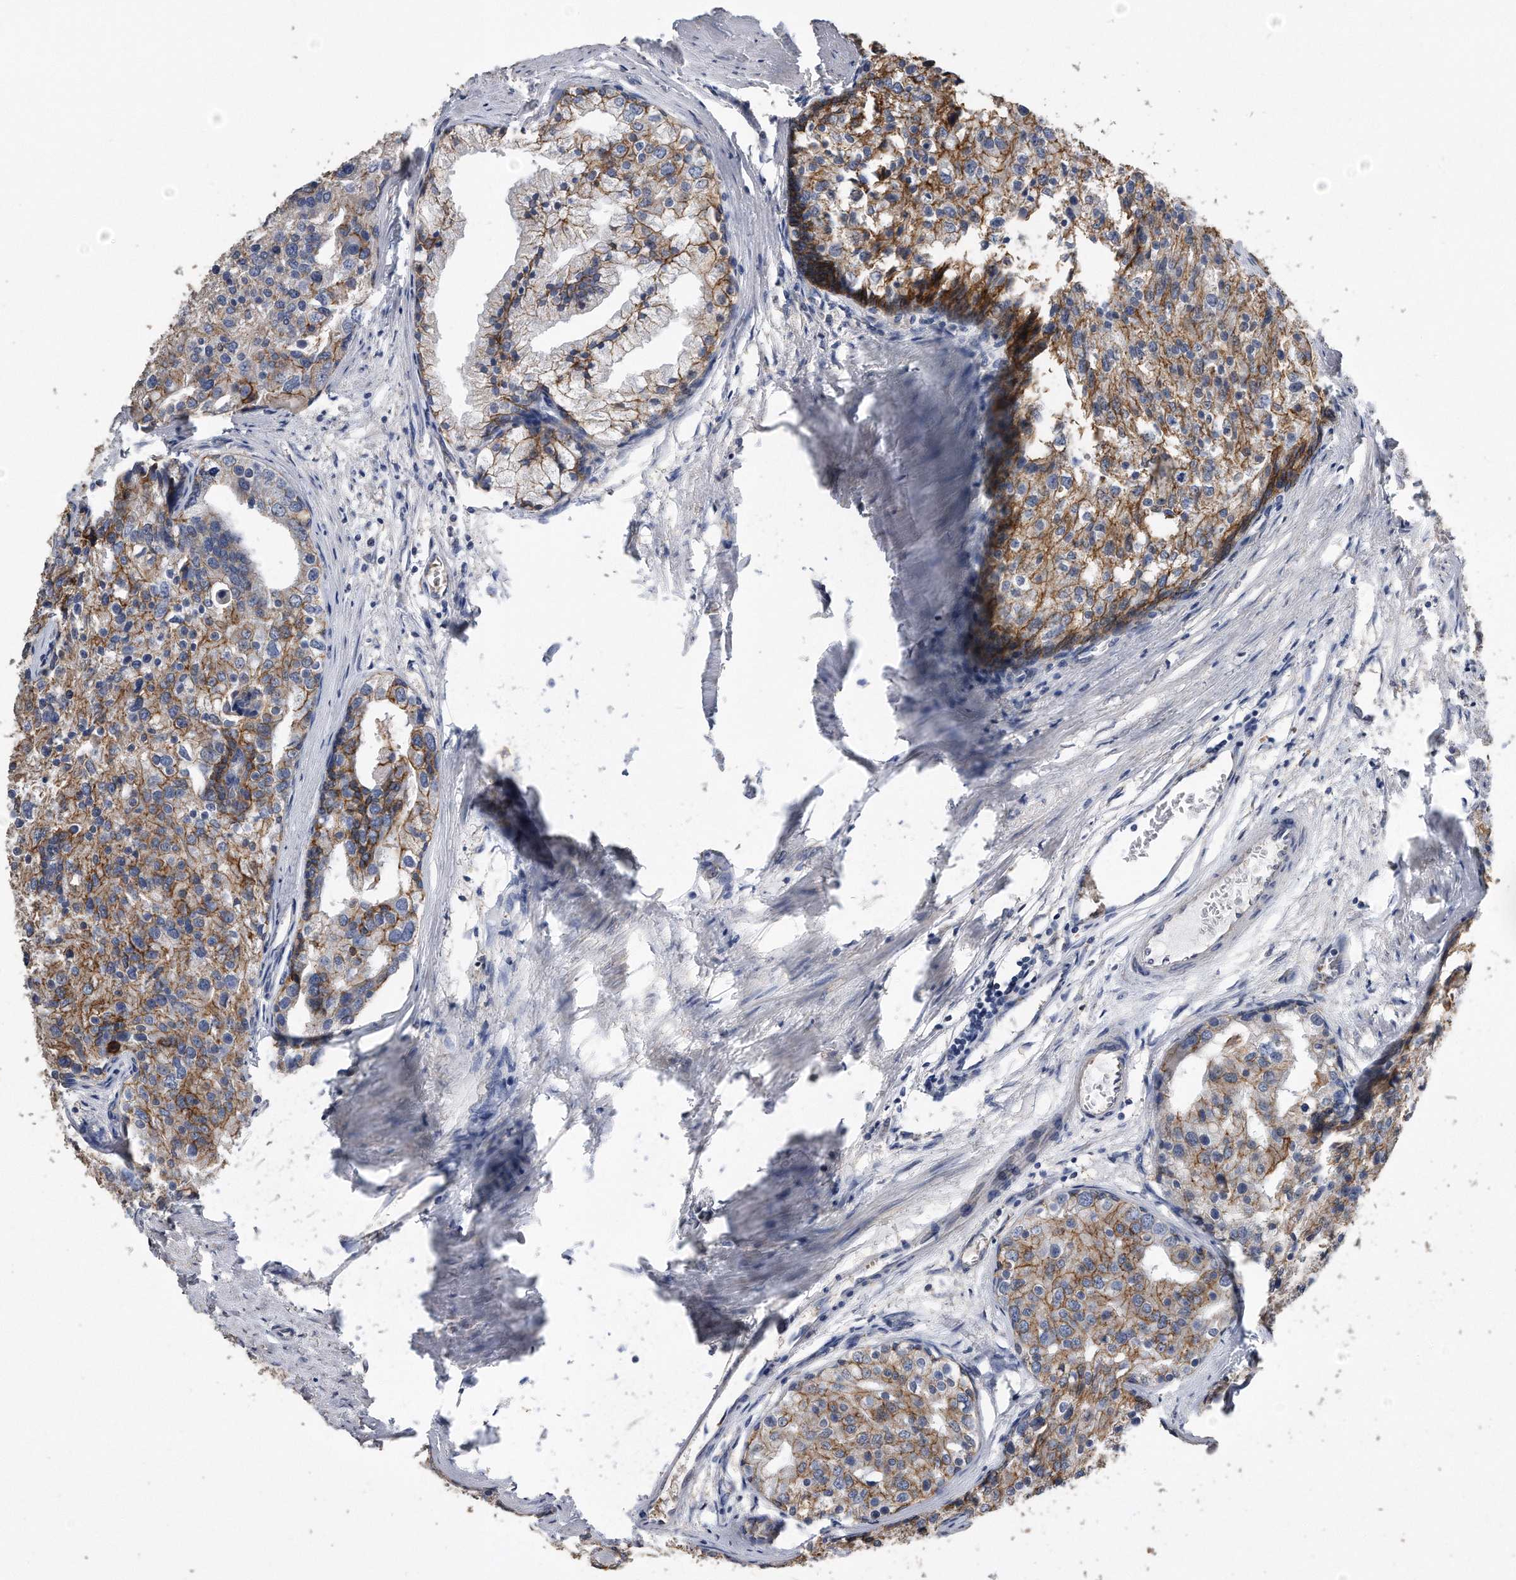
{"staining": {"intensity": "moderate", "quantity": ">75%", "location": "cytoplasmic/membranous"}, "tissue": "prostate cancer", "cell_type": "Tumor cells", "image_type": "cancer", "snomed": [{"axis": "morphology", "description": "Adenocarcinoma, High grade"}, {"axis": "topography", "description": "Prostate"}], "caption": "Protein staining exhibits moderate cytoplasmic/membranous staining in approximately >75% of tumor cells in prostate cancer.", "gene": "CDCP1", "patient": {"sex": "male", "age": 50}}